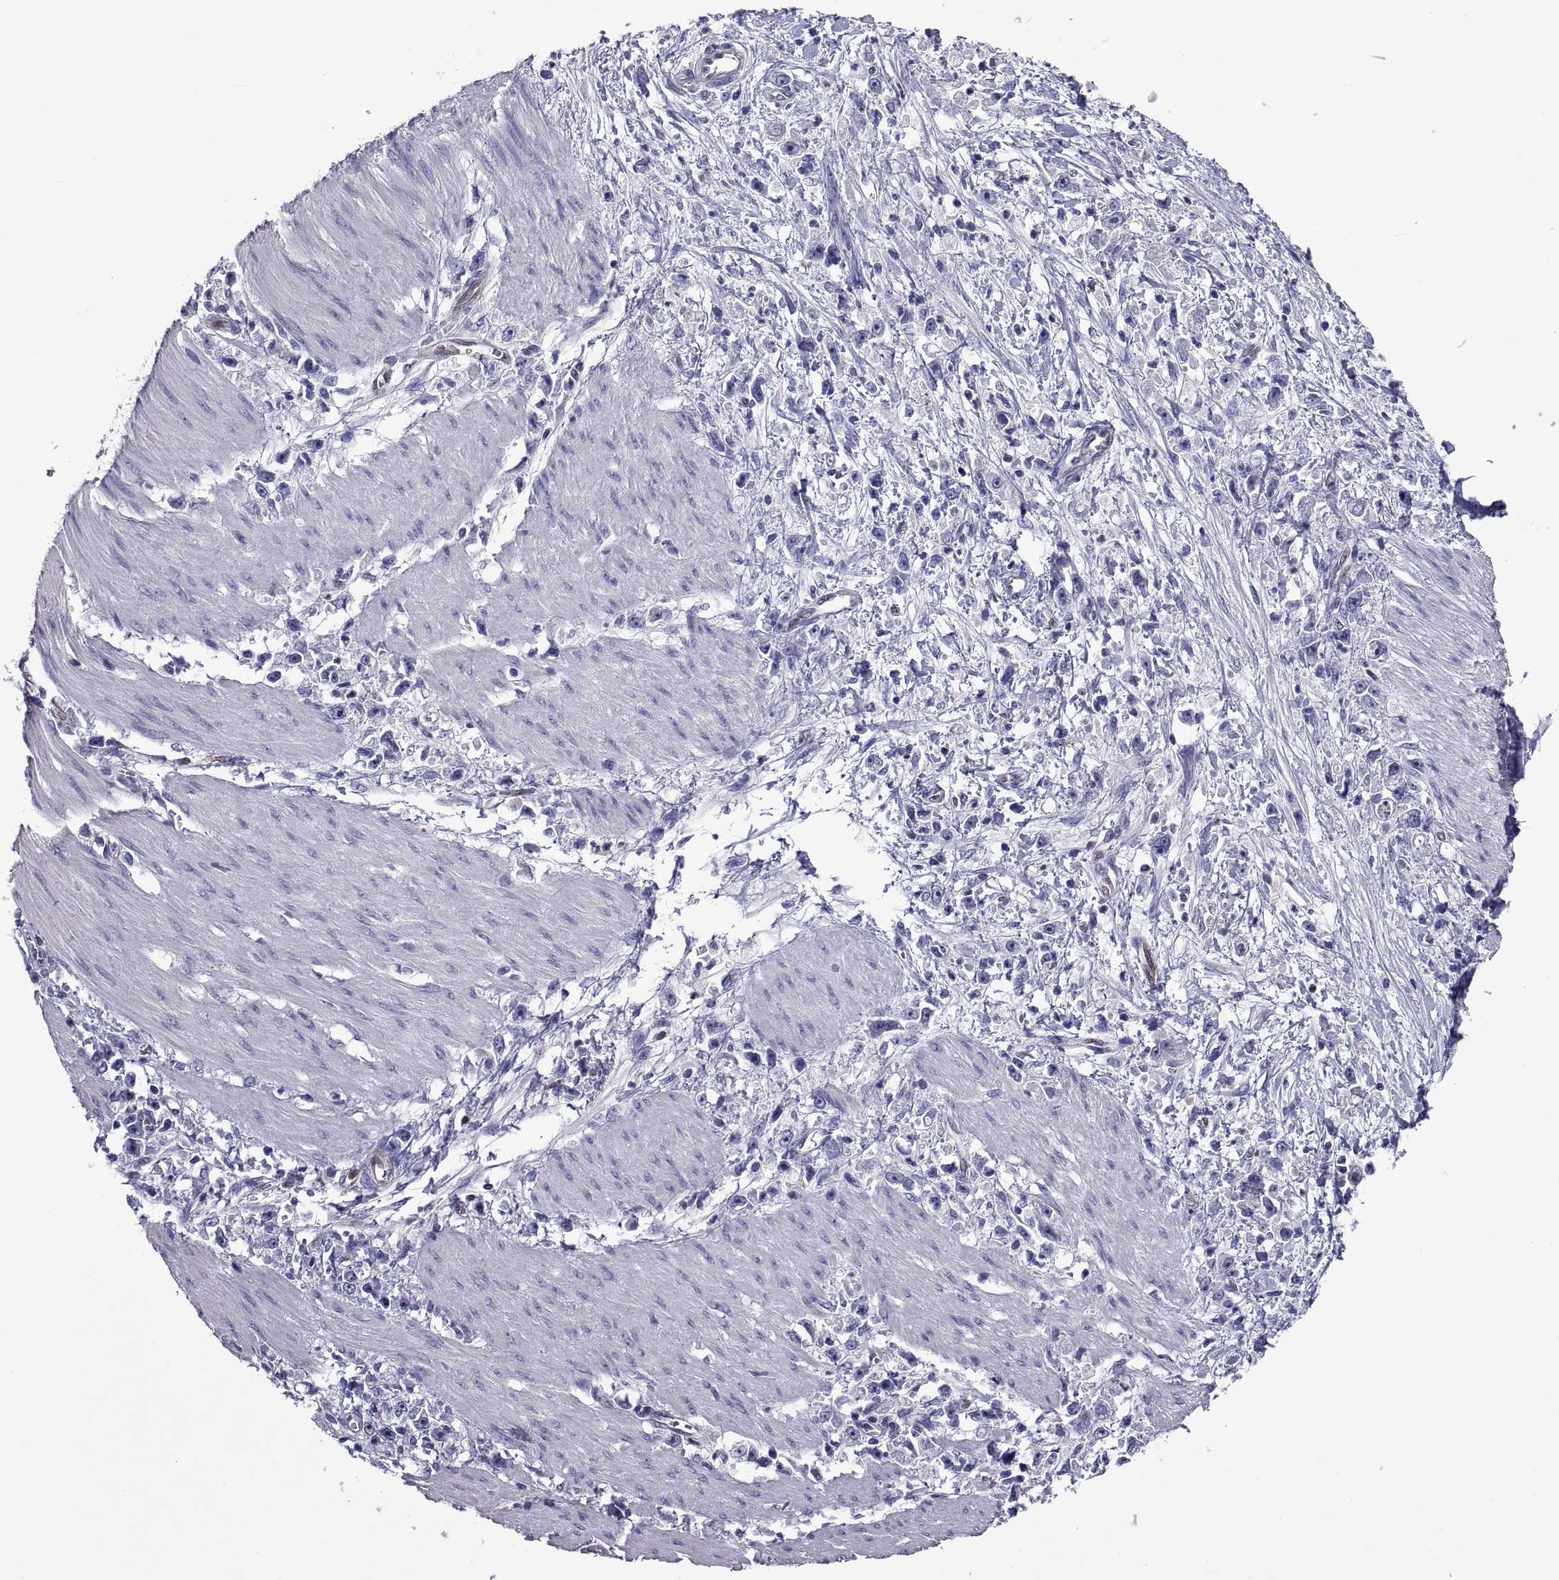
{"staining": {"intensity": "negative", "quantity": "none", "location": "none"}, "tissue": "stomach cancer", "cell_type": "Tumor cells", "image_type": "cancer", "snomed": [{"axis": "morphology", "description": "Adenocarcinoma, NOS"}, {"axis": "topography", "description": "Stomach"}], "caption": "There is no significant positivity in tumor cells of stomach adenocarcinoma.", "gene": "LCN9", "patient": {"sex": "female", "age": 59}}